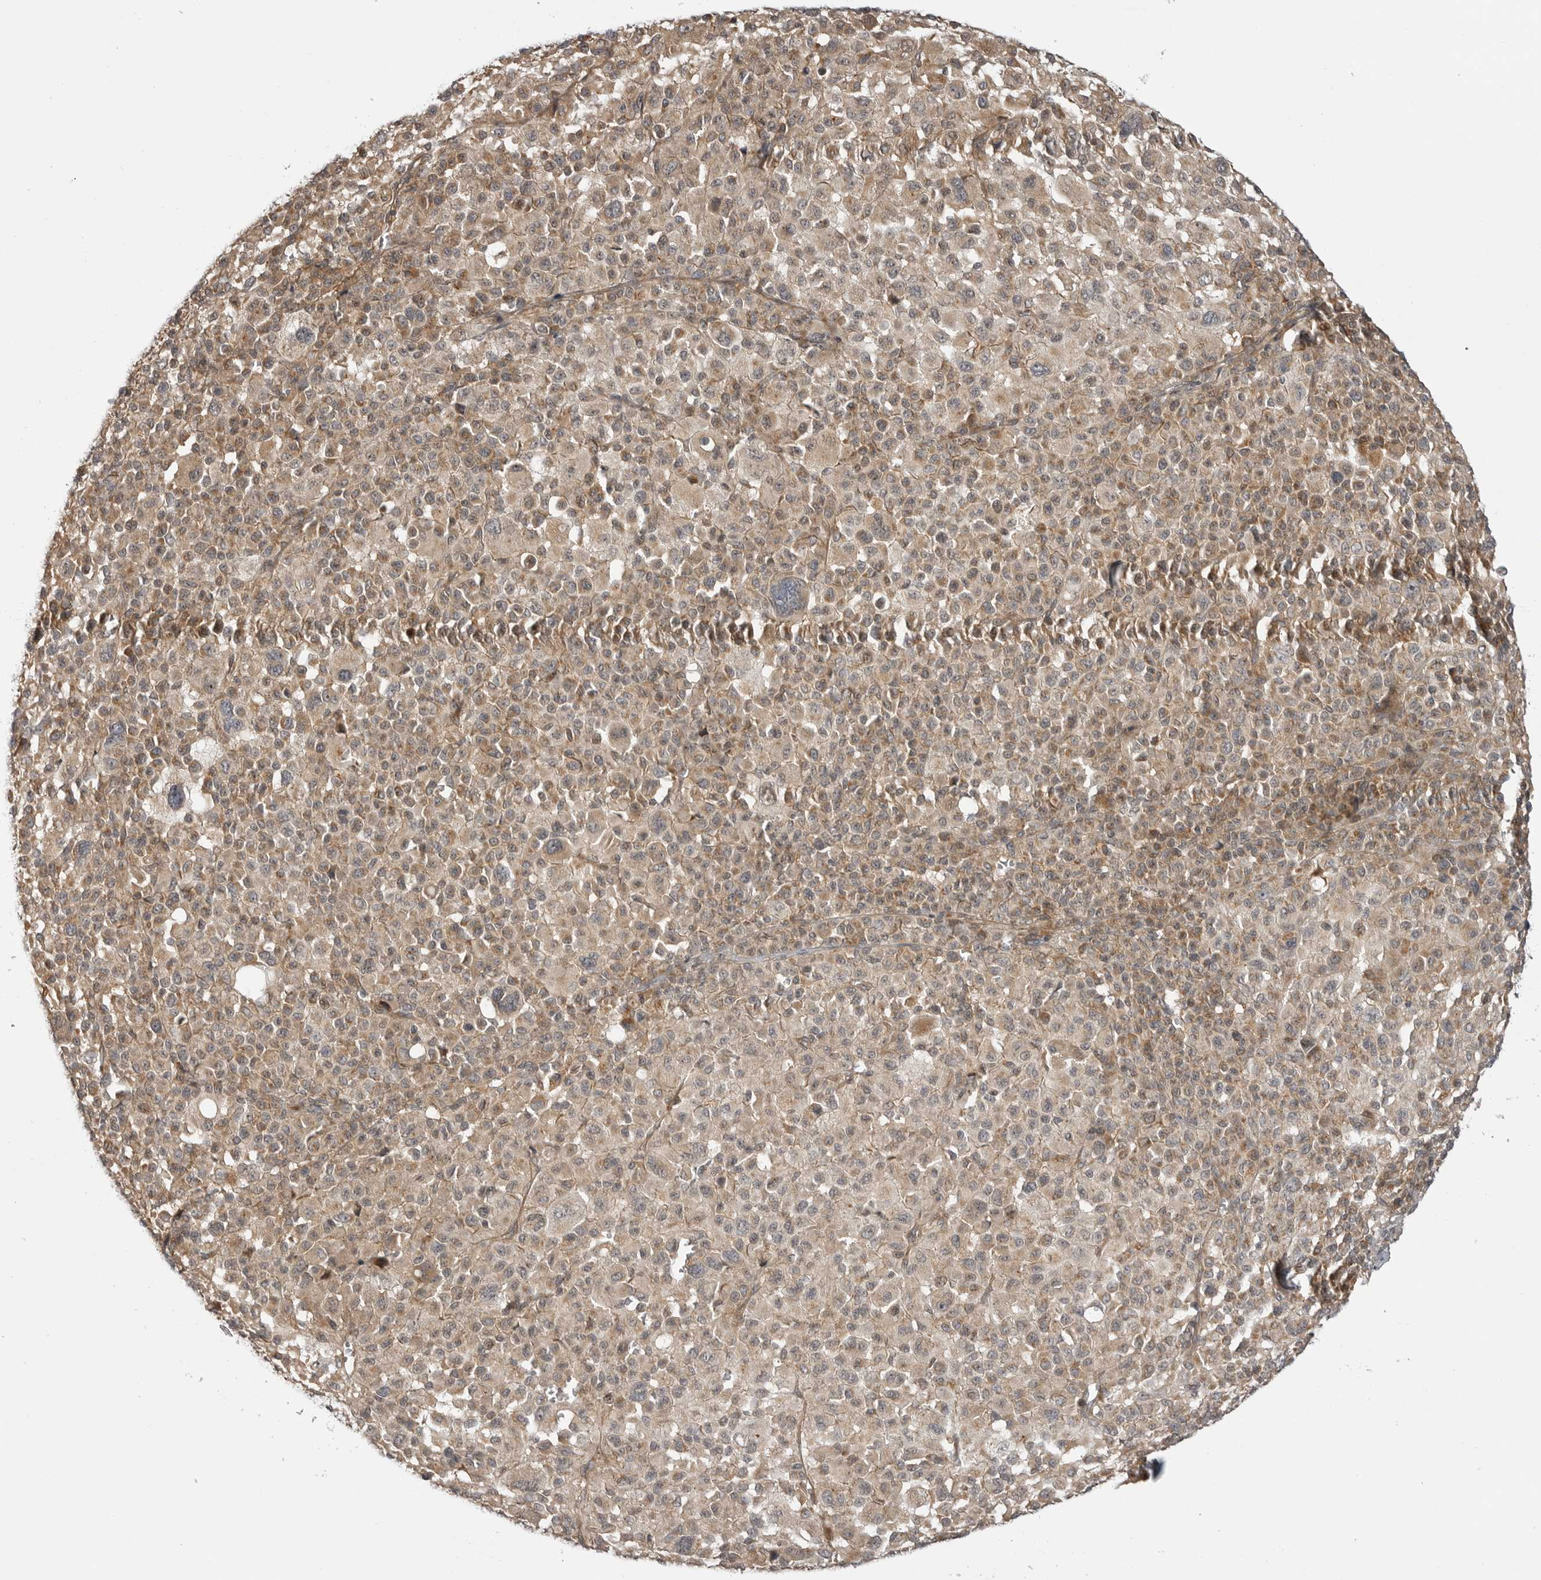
{"staining": {"intensity": "weak", "quantity": "25%-75%", "location": "cytoplasmic/membranous"}, "tissue": "melanoma", "cell_type": "Tumor cells", "image_type": "cancer", "snomed": [{"axis": "morphology", "description": "Malignant melanoma, Metastatic site"}, {"axis": "topography", "description": "Skin"}], "caption": "Weak cytoplasmic/membranous expression for a protein is present in about 25%-75% of tumor cells of melanoma using immunohistochemistry (IHC).", "gene": "LRRC45", "patient": {"sex": "female", "age": 74}}